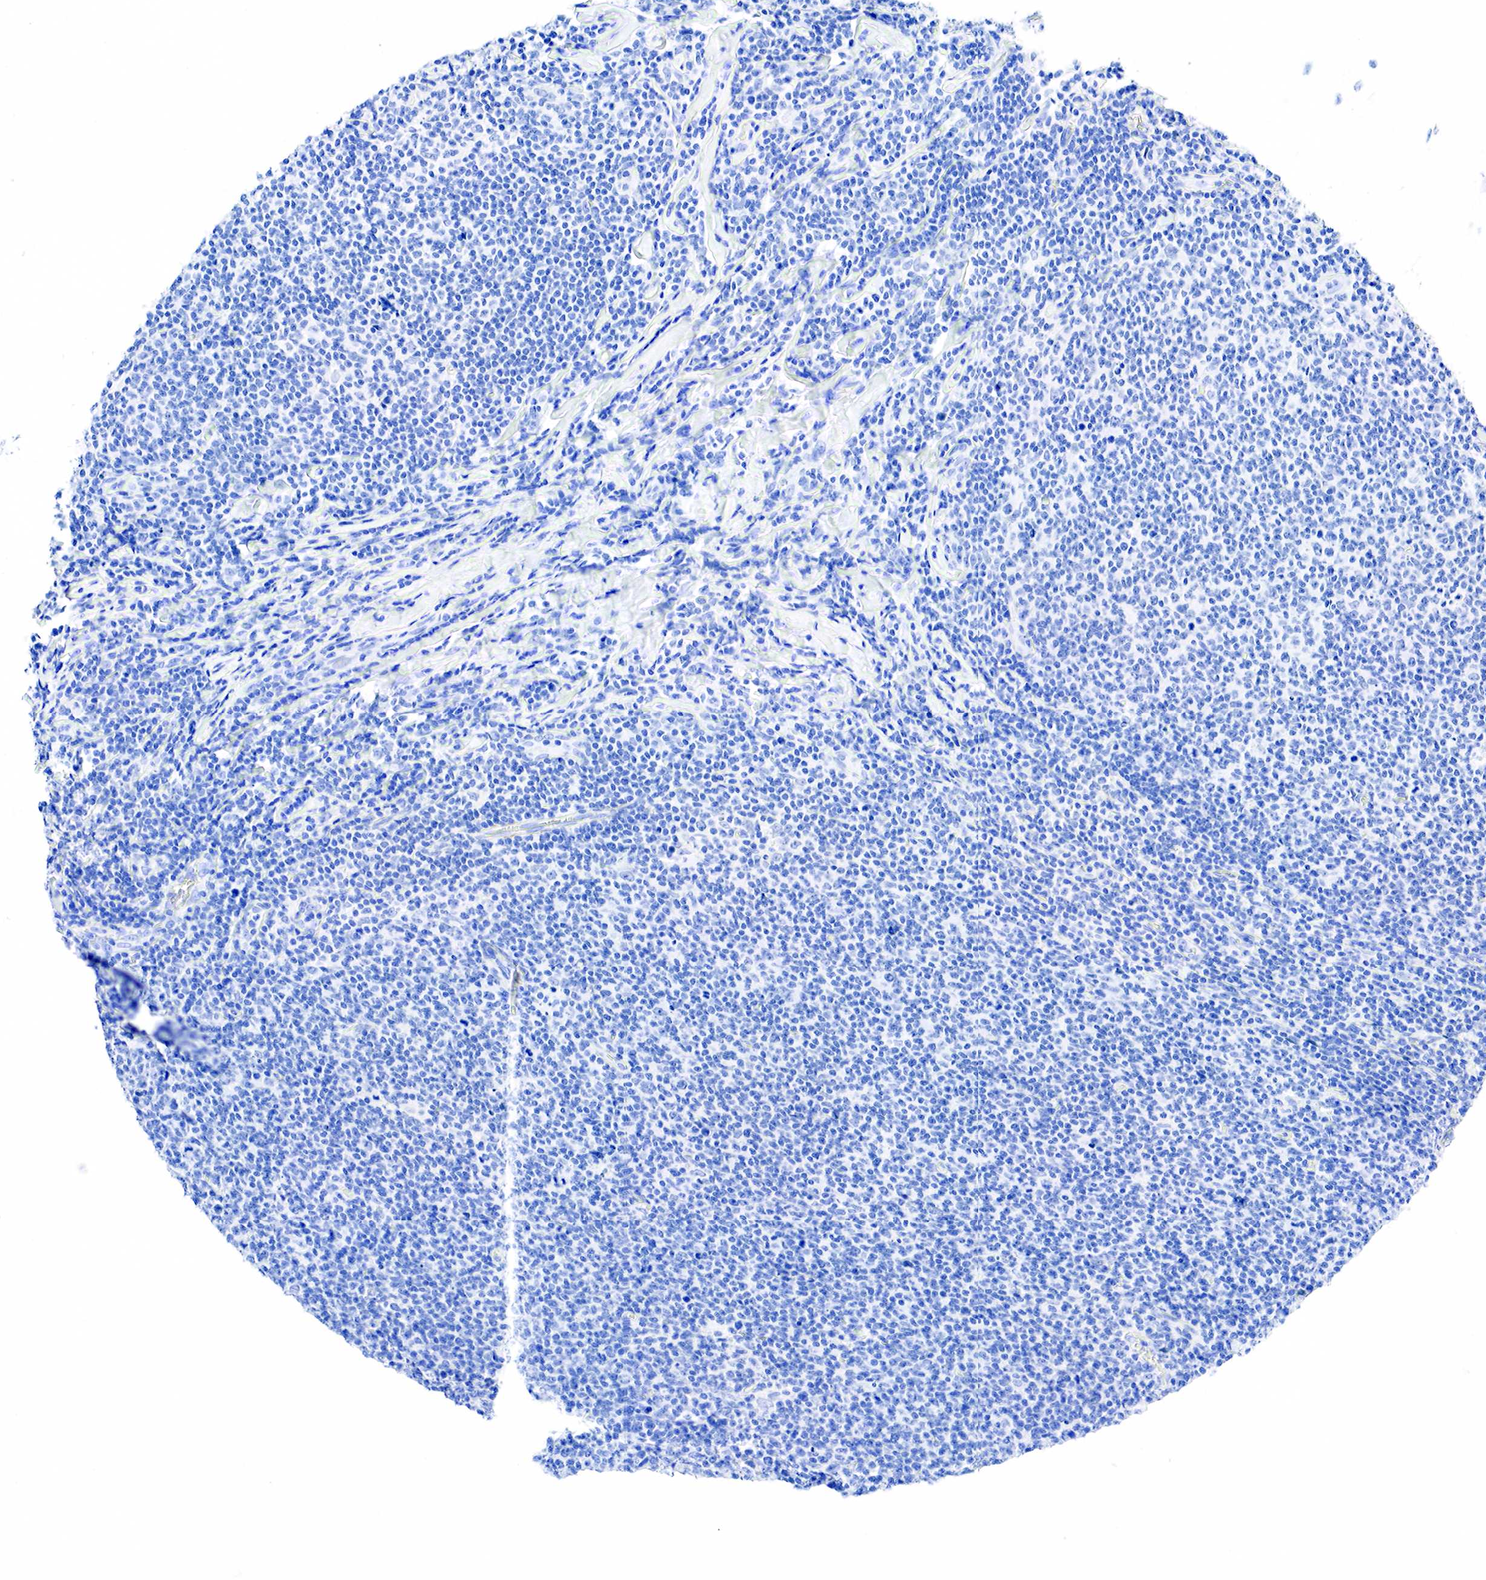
{"staining": {"intensity": "negative", "quantity": "none", "location": "none"}, "tissue": "lymphoma", "cell_type": "Tumor cells", "image_type": "cancer", "snomed": [{"axis": "morphology", "description": "Malignant lymphoma, non-Hodgkin's type, Low grade"}, {"axis": "topography", "description": "Lymph node"}], "caption": "Immunohistochemistry (IHC) photomicrograph of human malignant lymphoma, non-Hodgkin's type (low-grade) stained for a protein (brown), which shows no positivity in tumor cells.", "gene": "KRT7", "patient": {"sex": "male", "age": 74}}